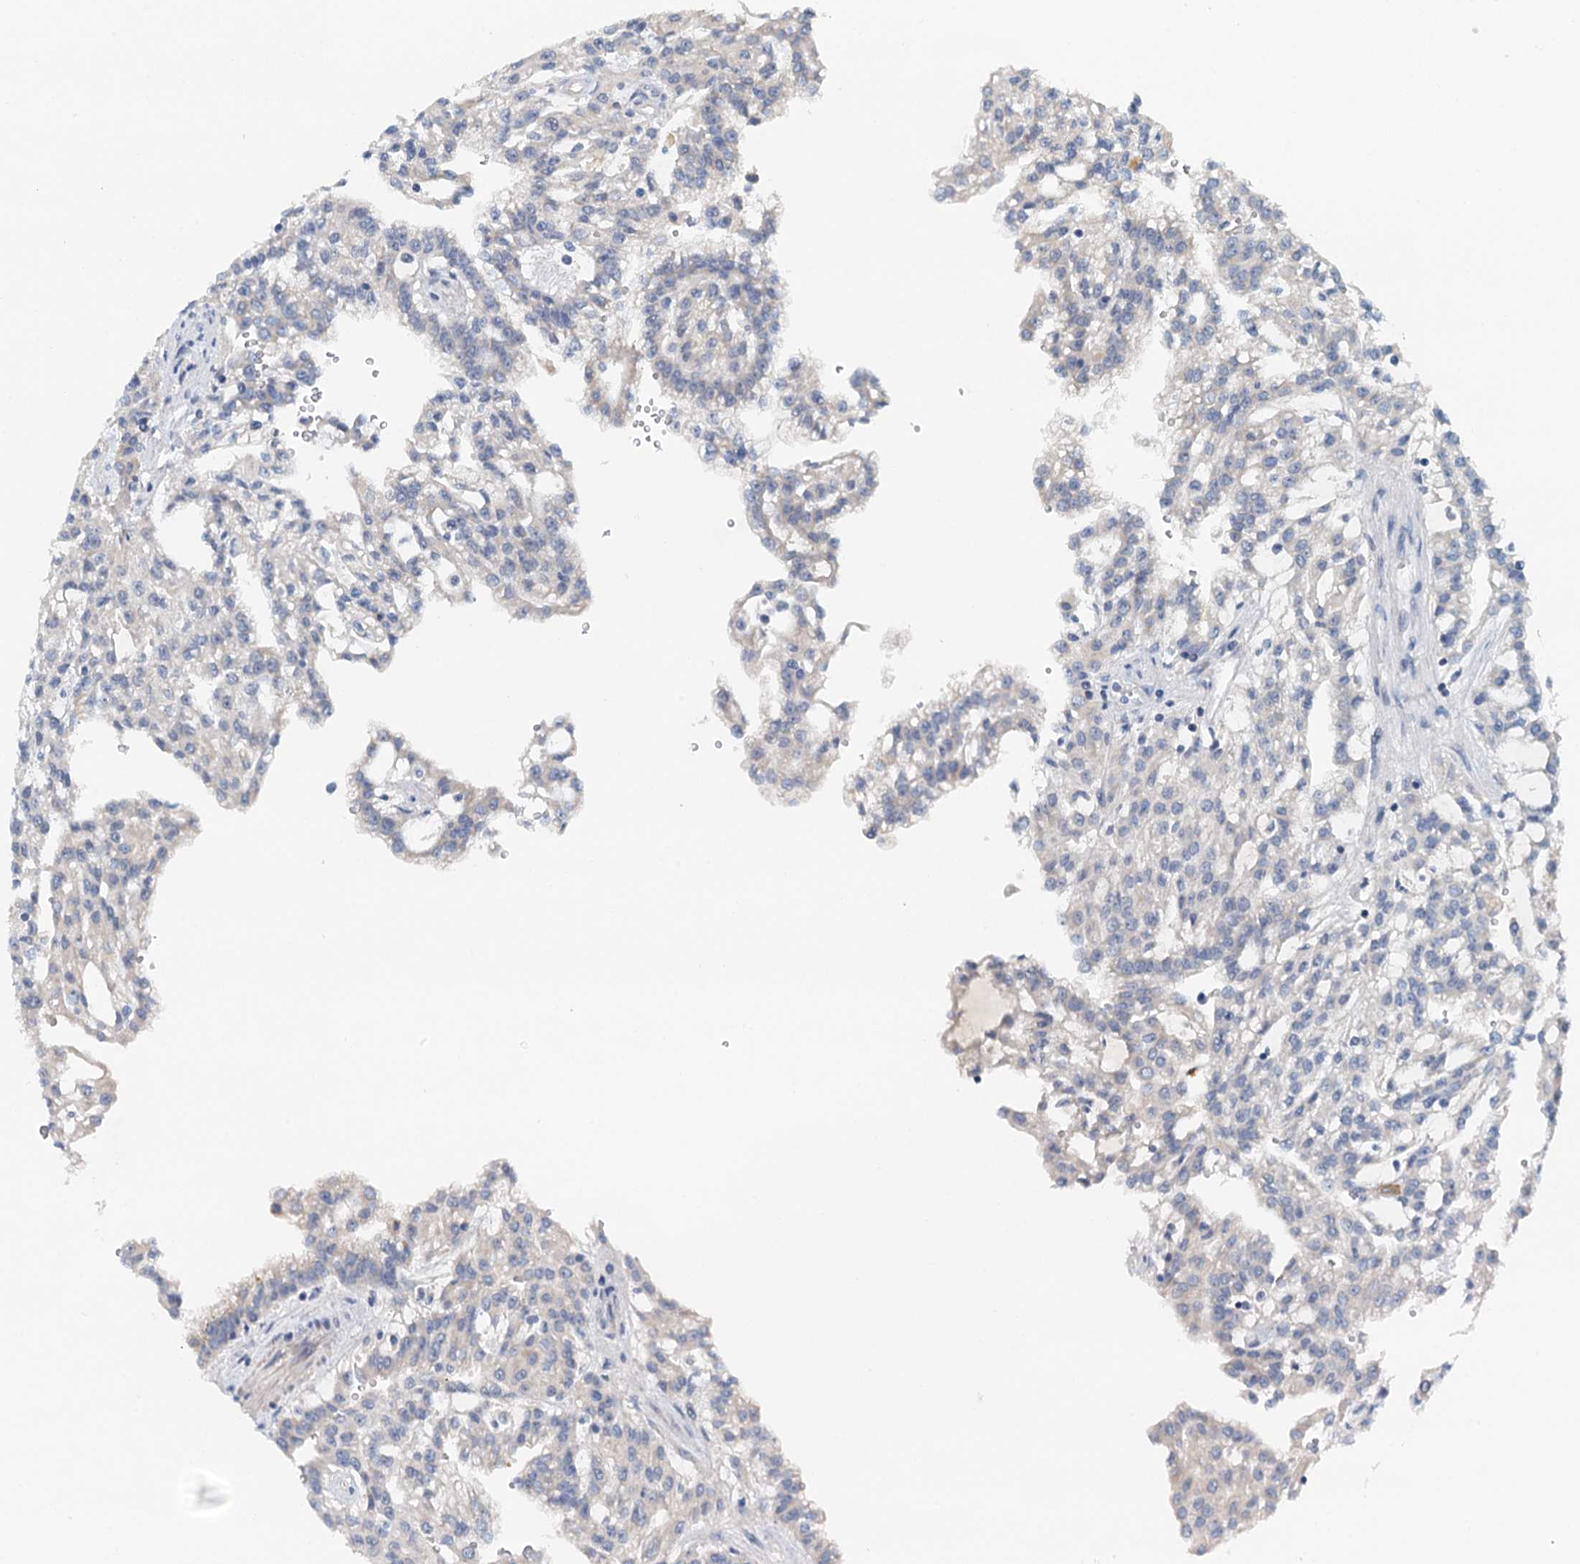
{"staining": {"intensity": "negative", "quantity": "none", "location": "none"}, "tissue": "renal cancer", "cell_type": "Tumor cells", "image_type": "cancer", "snomed": [{"axis": "morphology", "description": "Adenocarcinoma, NOS"}, {"axis": "topography", "description": "Kidney"}], "caption": "A histopathology image of adenocarcinoma (renal) stained for a protein exhibits no brown staining in tumor cells. (DAB (3,3'-diaminobenzidine) immunohistochemistry, high magnification).", "gene": "DTD1", "patient": {"sex": "male", "age": 63}}